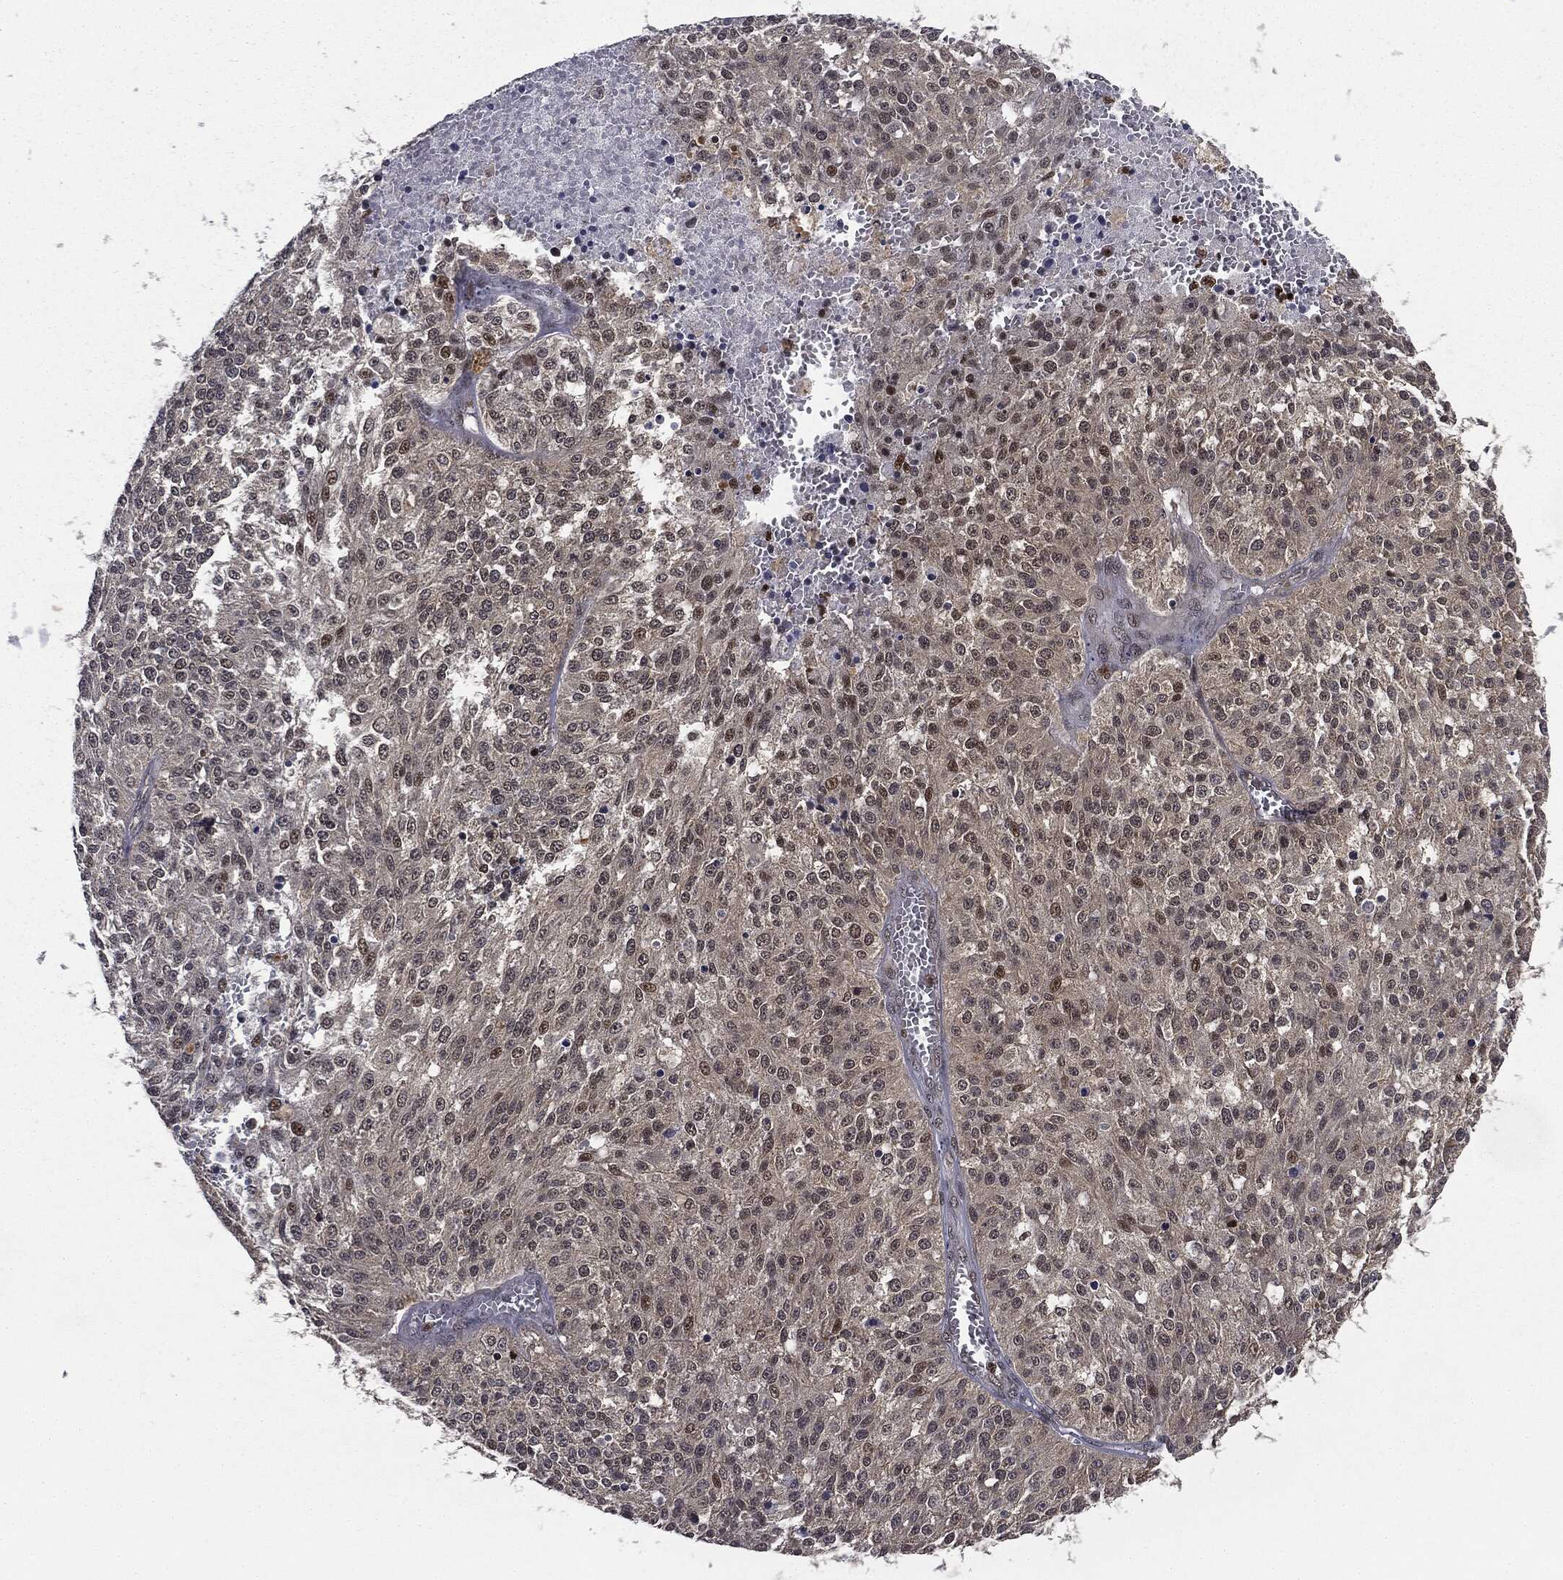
{"staining": {"intensity": "weak", "quantity": "<25%", "location": "nuclear"}, "tissue": "melanoma", "cell_type": "Tumor cells", "image_type": "cancer", "snomed": [{"axis": "morphology", "description": "Malignant melanoma, Metastatic site"}, {"axis": "topography", "description": "Lymph node"}], "caption": "The photomicrograph exhibits no staining of tumor cells in melanoma. The staining was performed using DAB (3,3'-diaminobenzidine) to visualize the protein expression in brown, while the nuclei were stained in blue with hematoxylin (Magnification: 20x).", "gene": "TBC1D22A", "patient": {"sex": "female", "age": 64}}